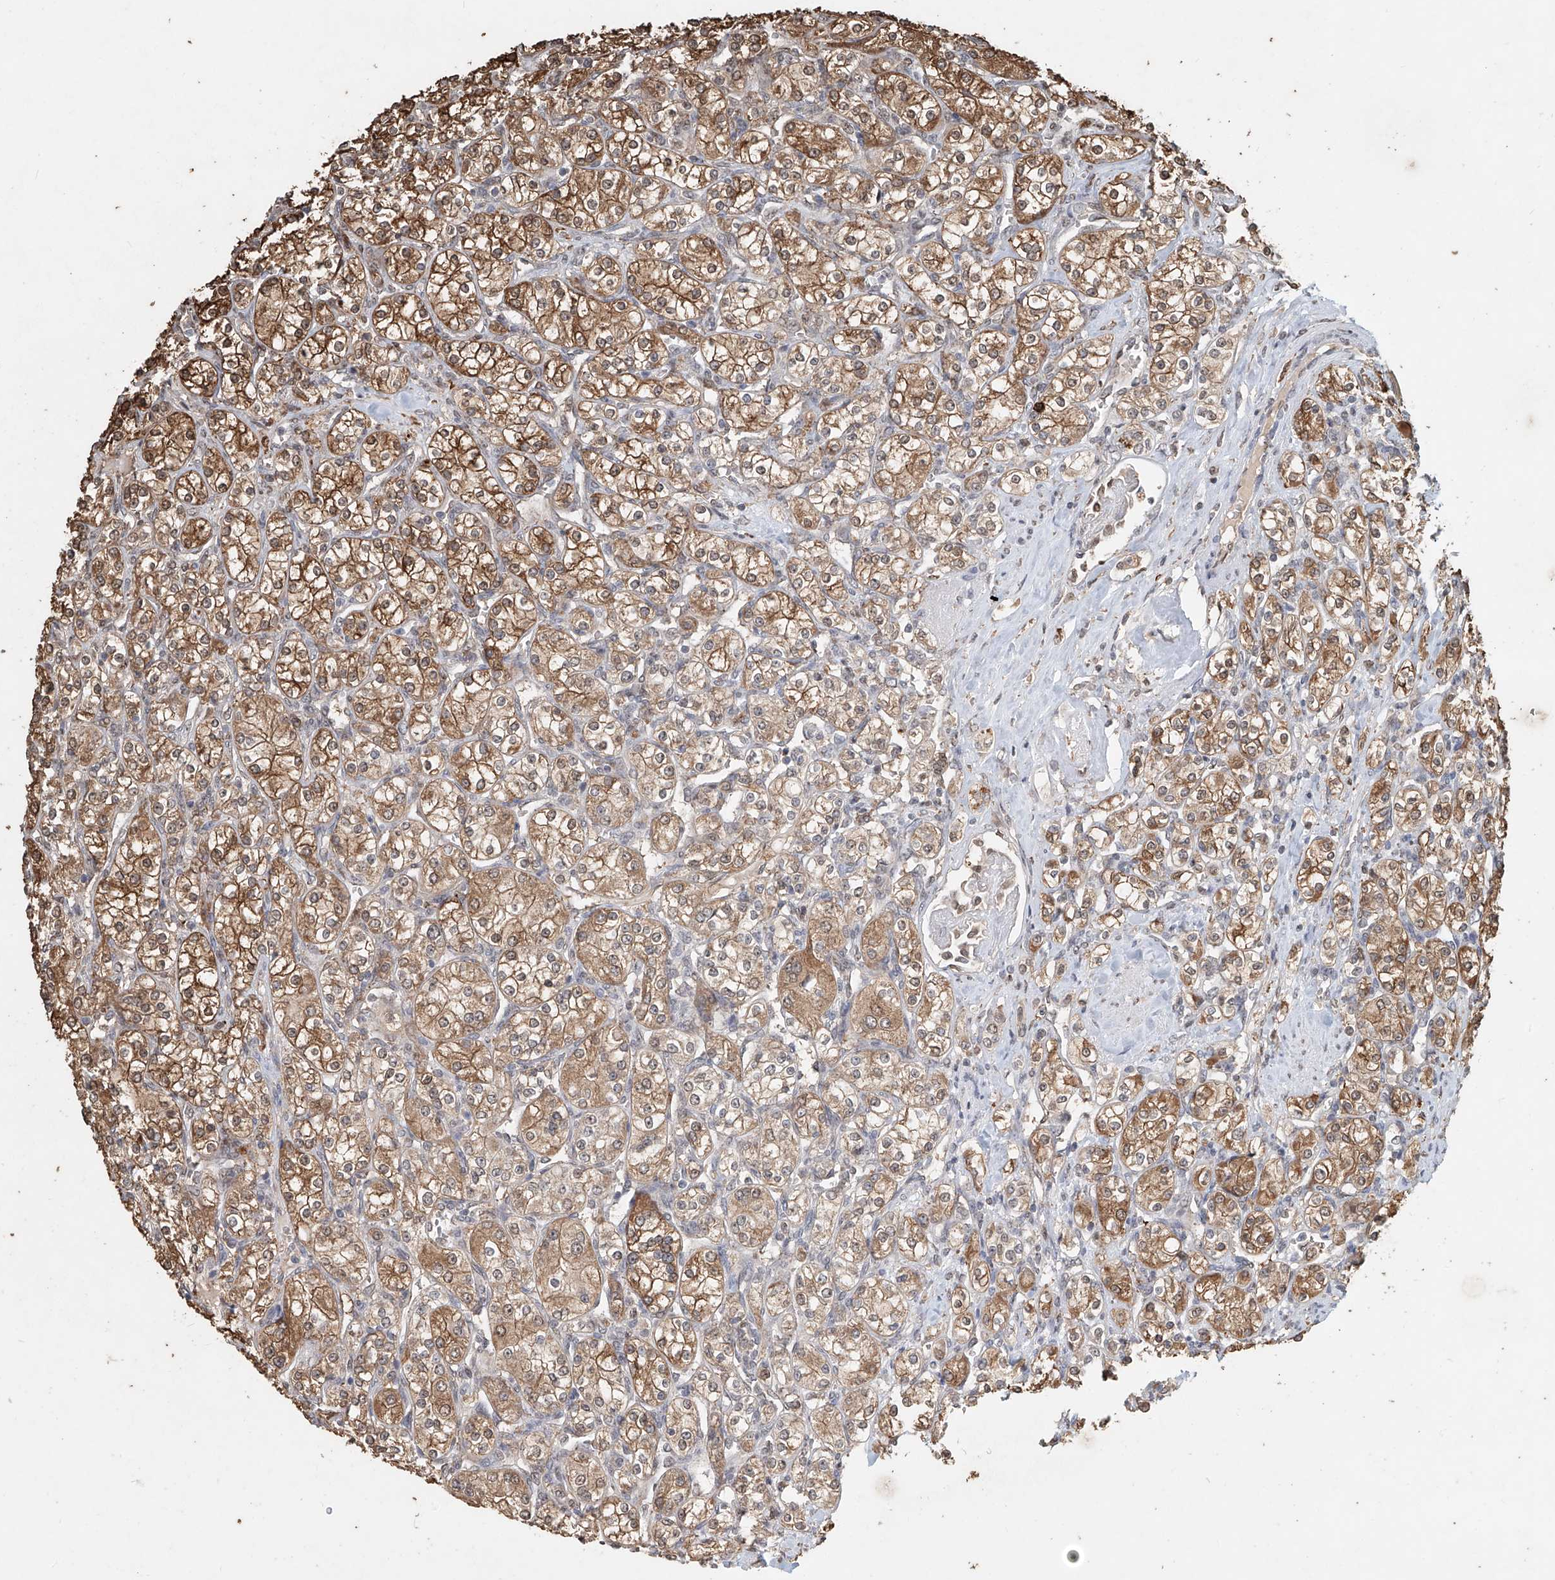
{"staining": {"intensity": "moderate", "quantity": ">75%", "location": "cytoplasmic/membranous"}, "tissue": "renal cancer", "cell_type": "Tumor cells", "image_type": "cancer", "snomed": [{"axis": "morphology", "description": "Adenocarcinoma, NOS"}, {"axis": "topography", "description": "Kidney"}], "caption": "Renal cancer tissue reveals moderate cytoplasmic/membranous positivity in approximately >75% of tumor cells The staining is performed using DAB (3,3'-diaminobenzidine) brown chromogen to label protein expression. The nuclei are counter-stained blue using hematoxylin.", "gene": "RMND1", "patient": {"sex": "male", "age": 77}}